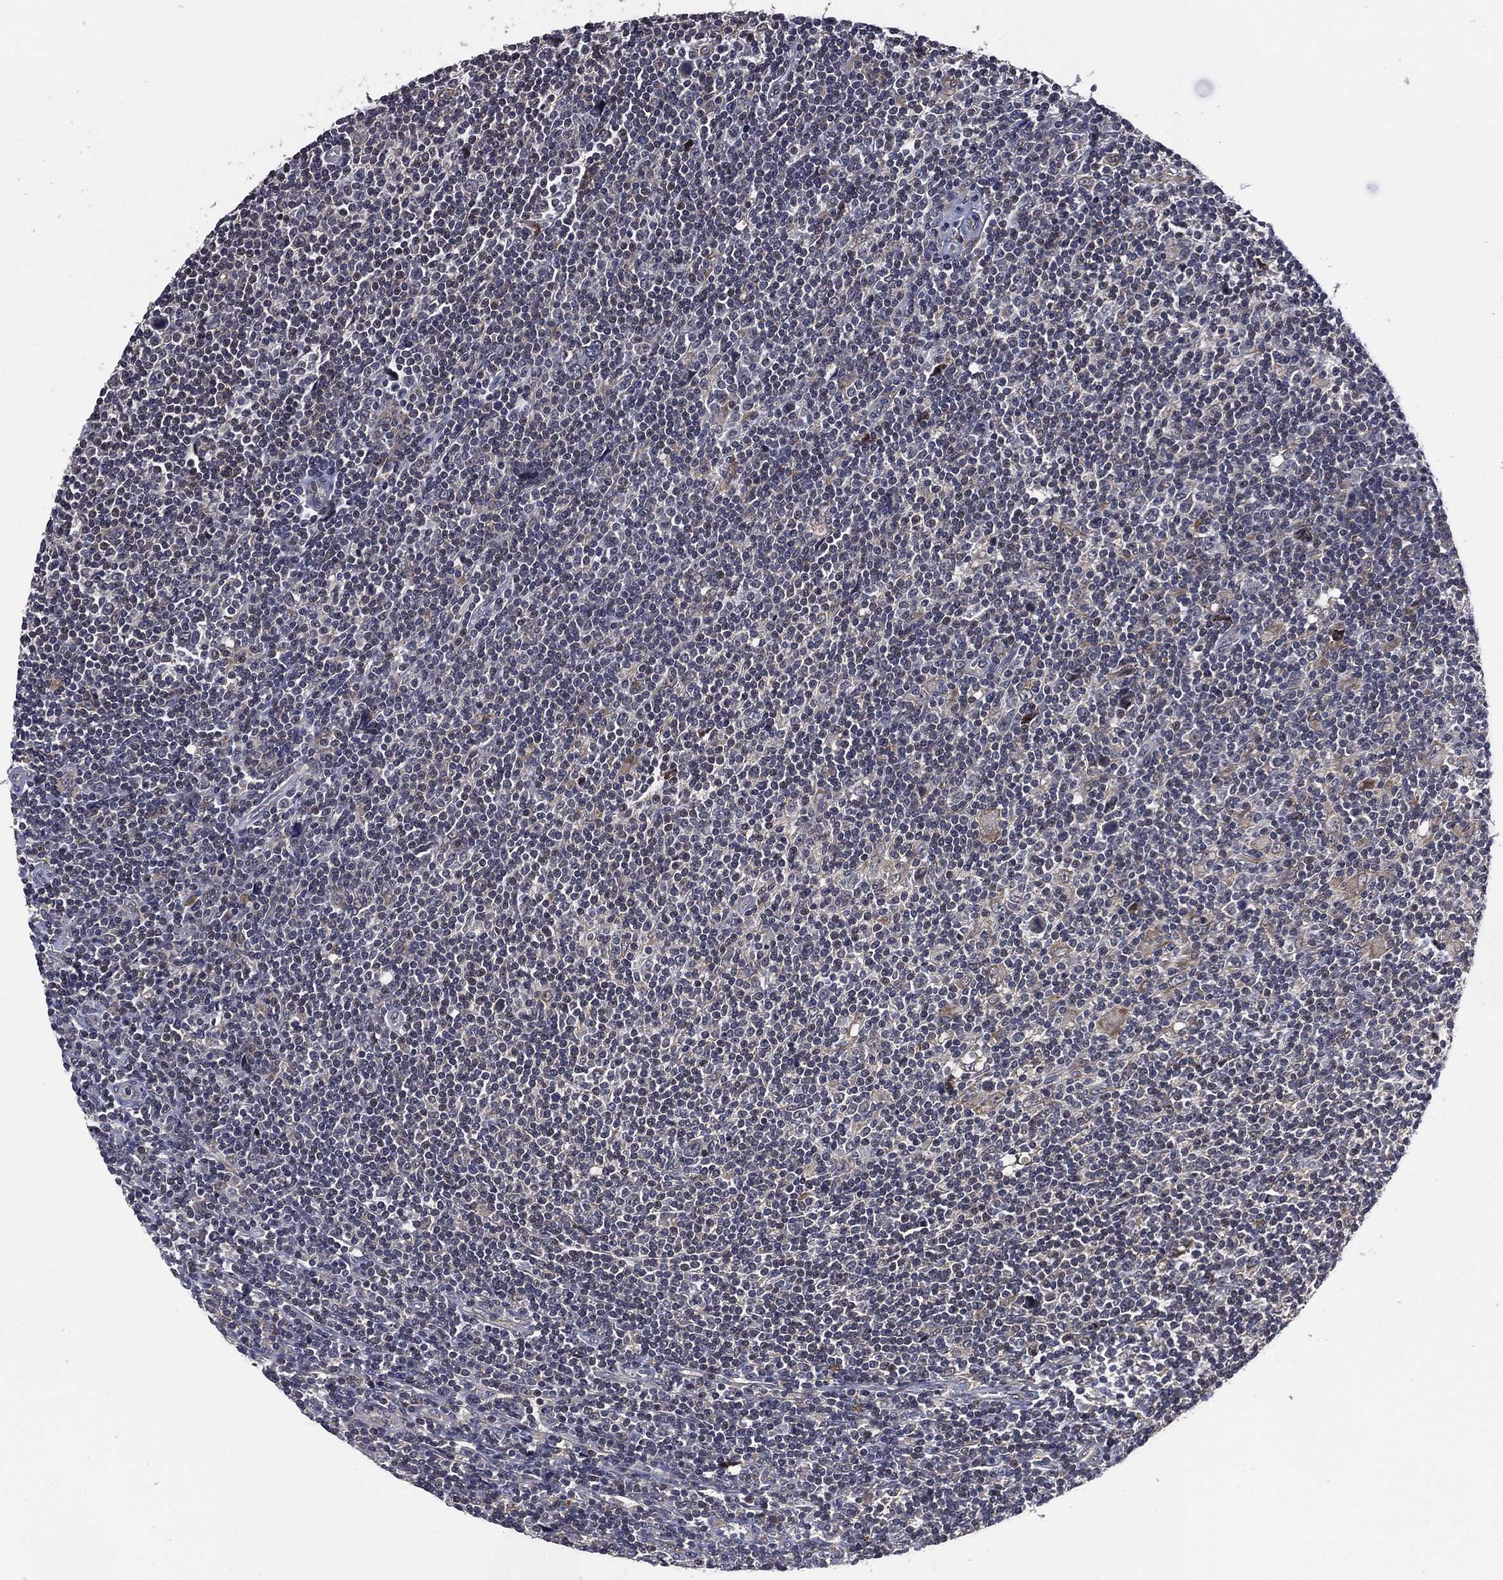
{"staining": {"intensity": "negative", "quantity": "none", "location": "none"}, "tissue": "lymphoma", "cell_type": "Tumor cells", "image_type": "cancer", "snomed": [{"axis": "morphology", "description": "Hodgkin's disease, NOS"}, {"axis": "topography", "description": "Lymph node"}], "caption": "IHC of human lymphoma shows no positivity in tumor cells.", "gene": "SELENOO", "patient": {"sex": "male", "age": 40}}